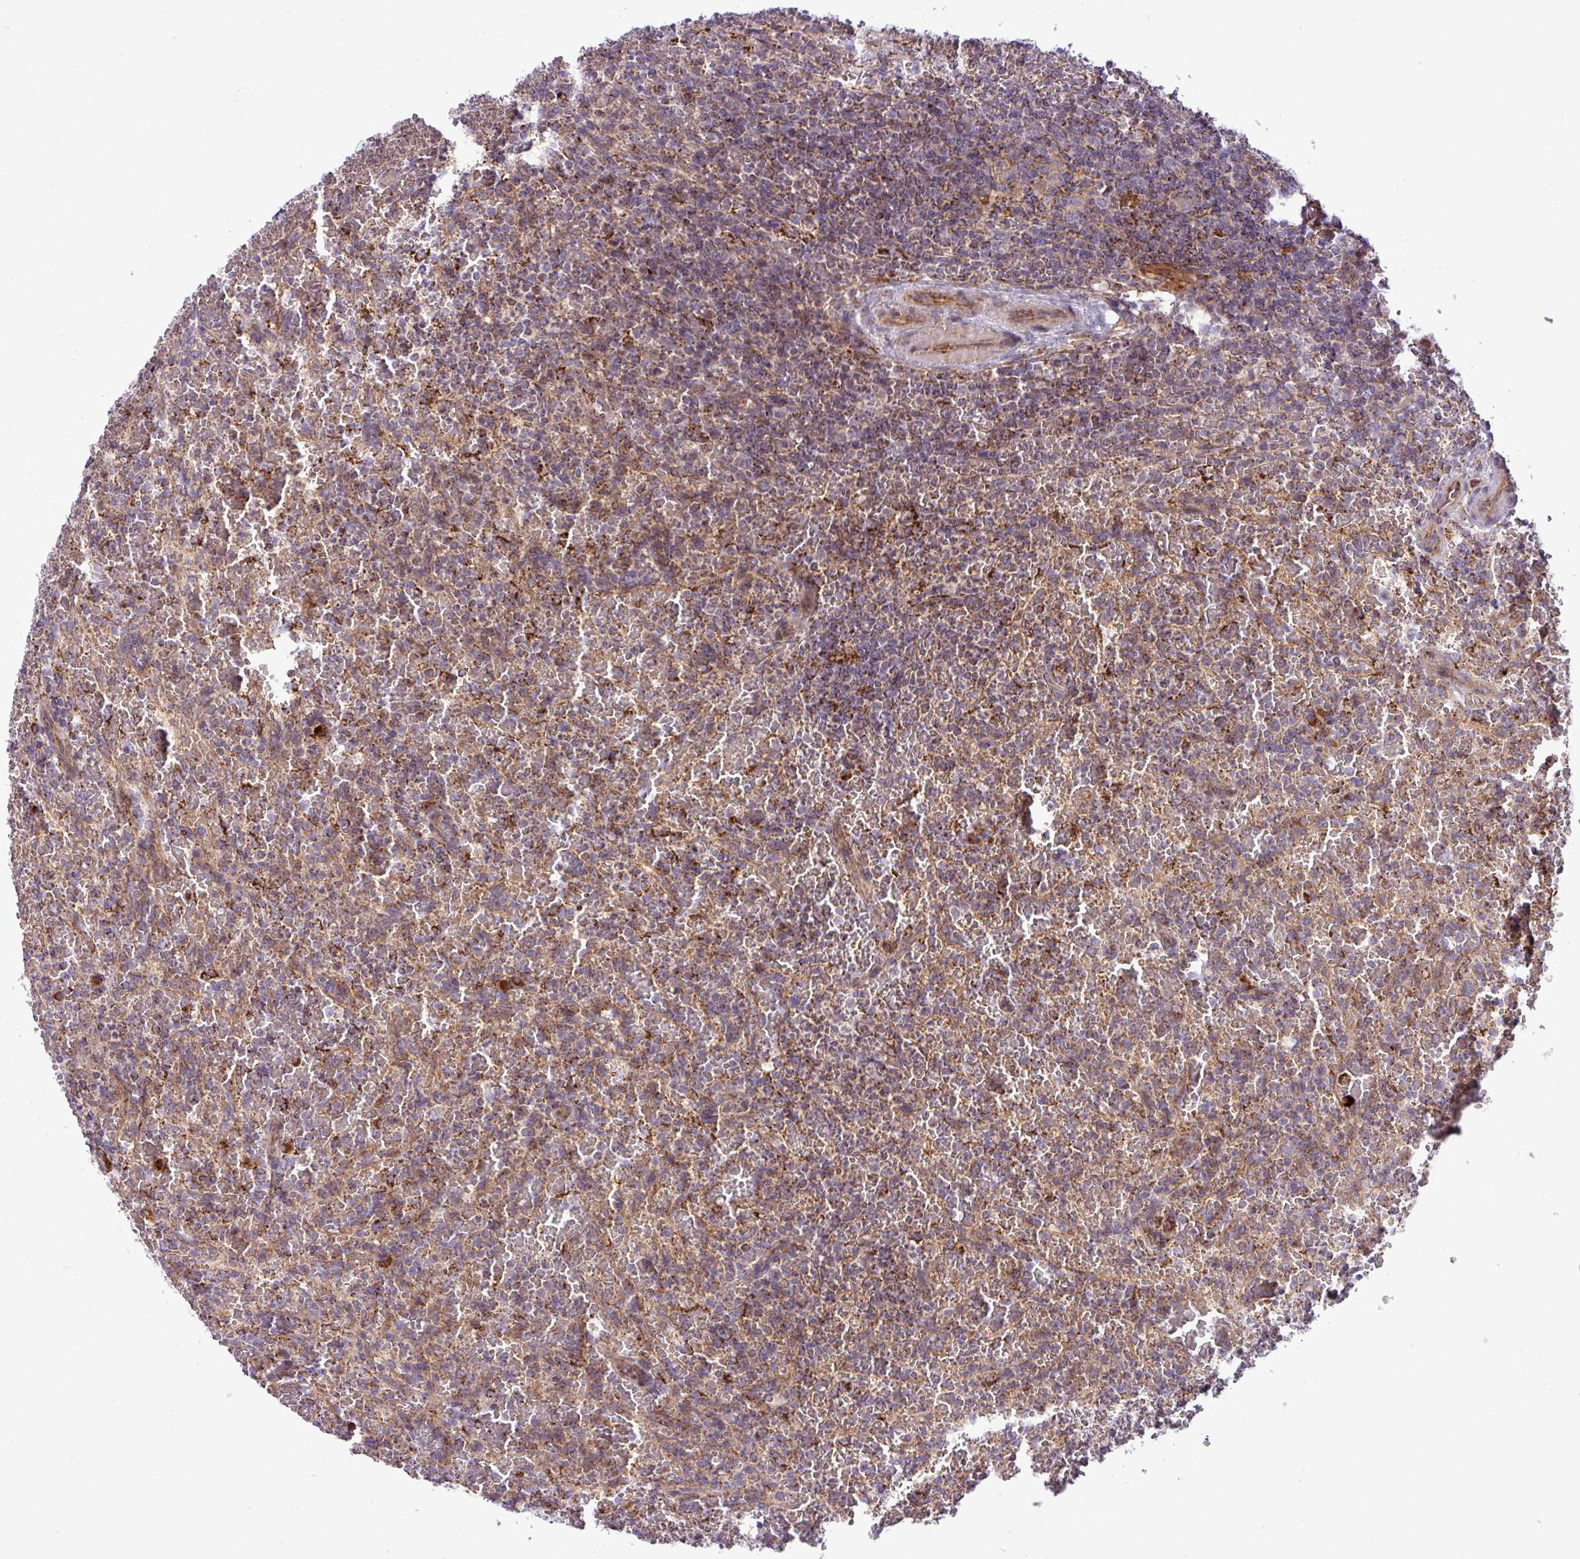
{"staining": {"intensity": "moderate", "quantity": "25%-75%", "location": "cytoplasmic/membranous"}, "tissue": "lymphoma", "cell_type": "Tumor cells", "image_type": "cancer", "snomed": [{"axis": "morphology", "description": "Malignant lymphoma, non-Hodgkin's type, Low grade"}, {"axis": "topography", "description": "Spleen"}], "caption": "The micrograph displays immunohistochemical staining of malignant lymphoma, non-Hodgkin's type (low-grade). There is moderate cytoplasmic/membranous positivity is seen in approximately 25%-75% of tumor cells. Nuclei are stained in blue.", "gene": "ZNF569", "patient": {"sex": "female", "age": 64}}